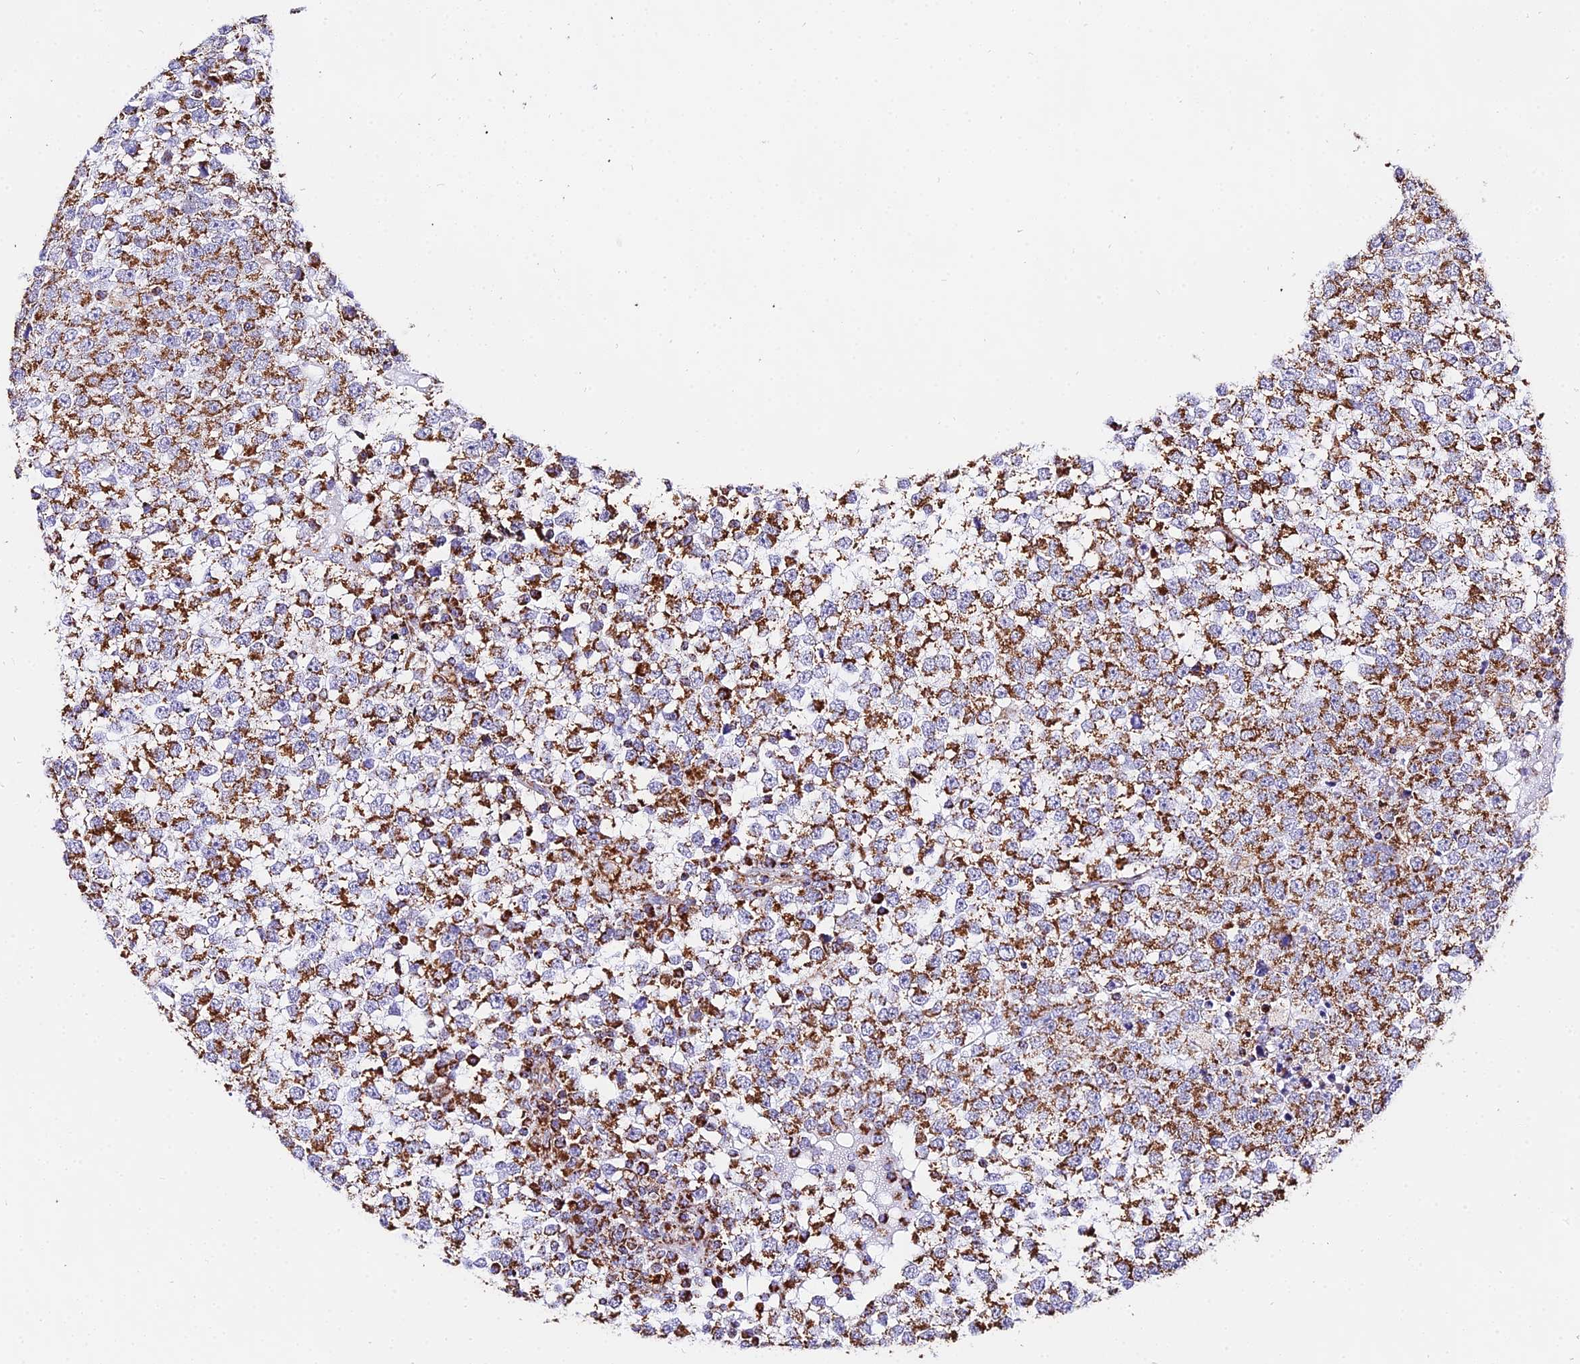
{"staining": {"intensity": "moderate", "quantity": ">75%", "location": "cytoplasmic/membranous"}, "tissue": "testis cancer", "cell_type": "Tumor cells", "image_type": "cancer", "snomed": [{"axis": "morphology", "description": "Seminoma, NOS"}, {"axis": "topography", "description": "Testis"}], "caption": "A medium amount of moderate cytoplasmic/membranous positivity is seen in about >75% of tumor cells in testis seminoma tissue.", "gene": "ATP5PD", "patient": {"sex": "male", "age": 65}}